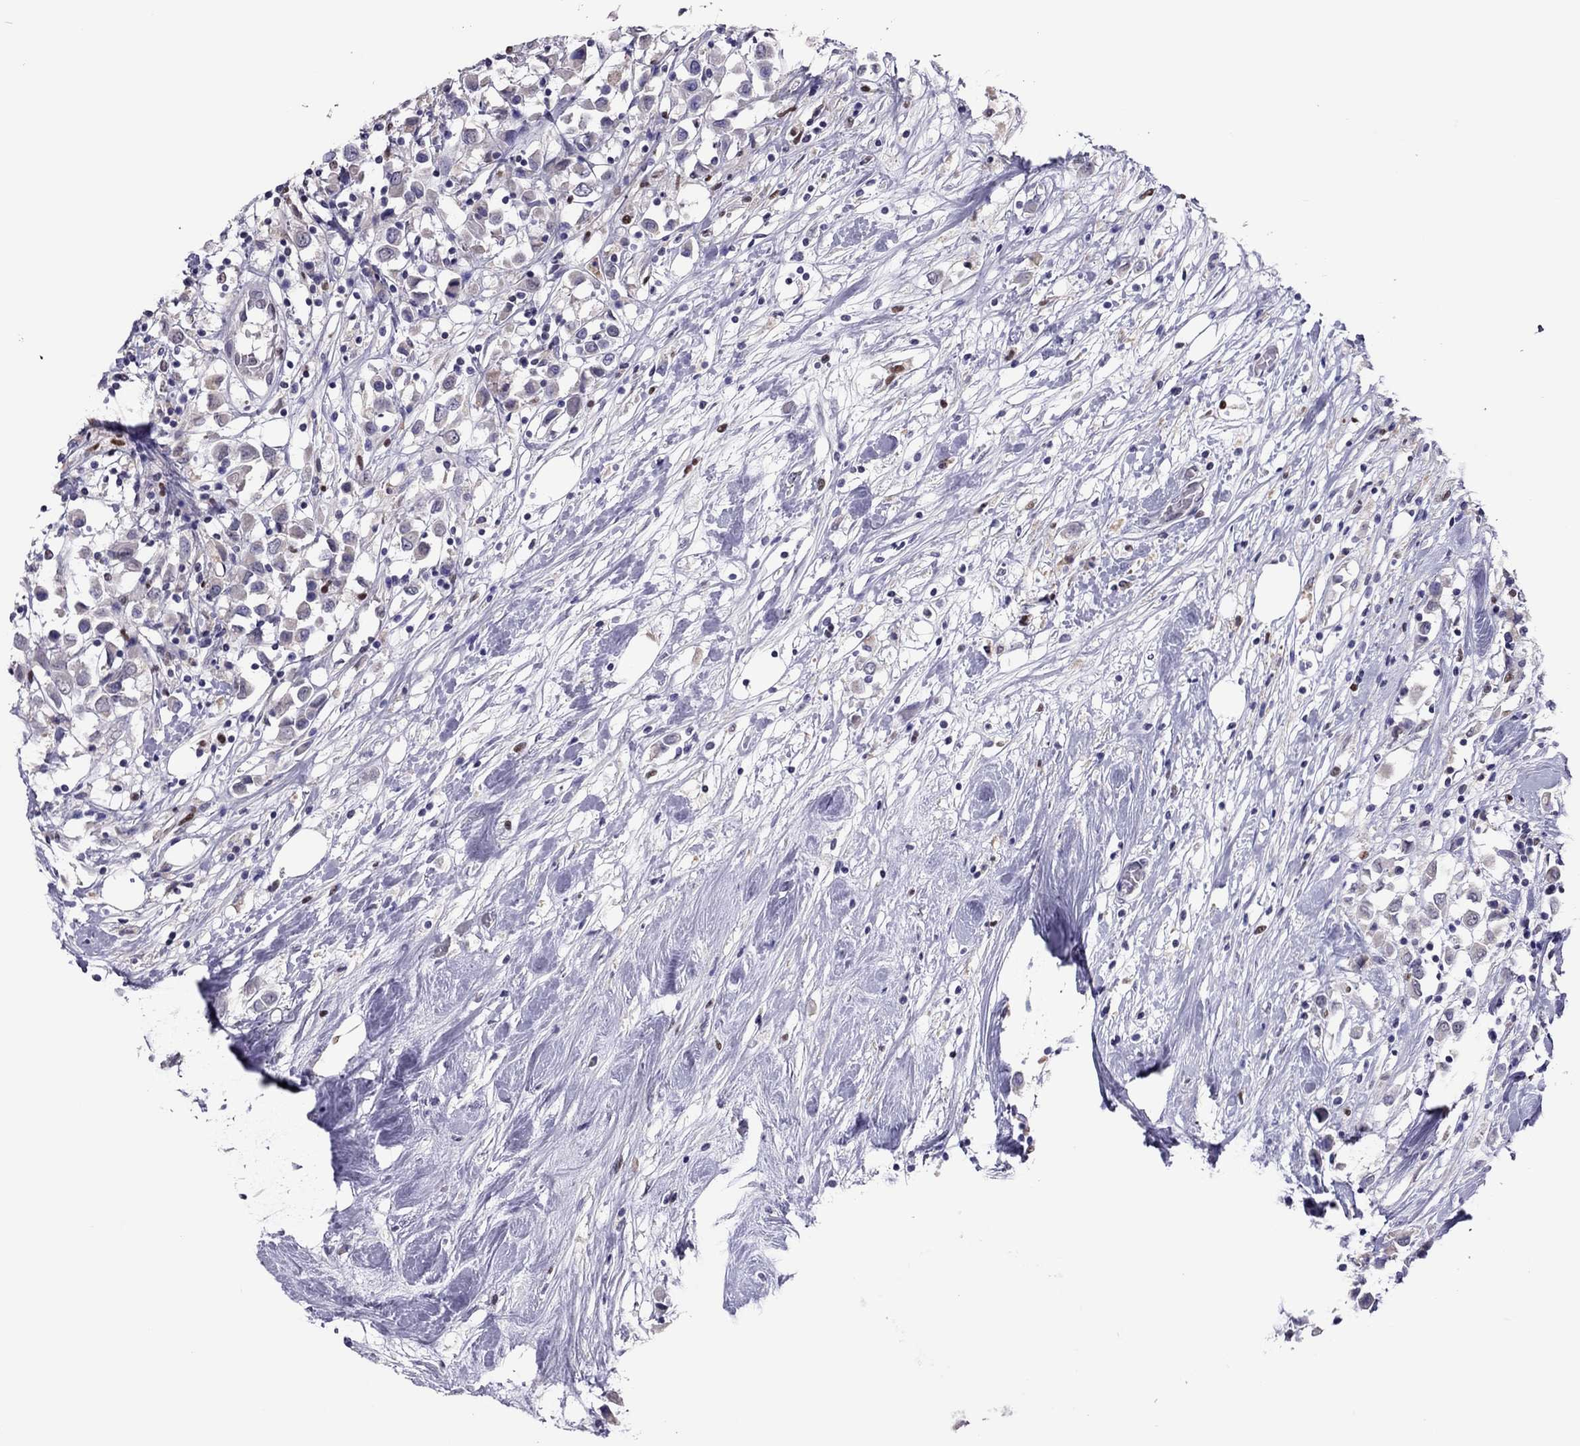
{"staining": {"intensity": "negative", "quantity": "none", "location": "none"}, "tissue": "breast cancer", "cell_type": "Tumor cells", "image_type": "cancer", "snomed": [{"axis": "morphology", "description": "Duct carcinoma"}, {"axis": "topography", "description": "Breast"}], "caption": "An immunohistochemistry (IHC) photomicrograph of breast cancer is shown. There is no staining in tumor cells of breast cancer. (Brightfield microscopy of DAB (3,3'-diaminobenzidine) IHC at high magnification).", "gene": "SPINT3", "patient": {"sex": "female", "age": 61}}